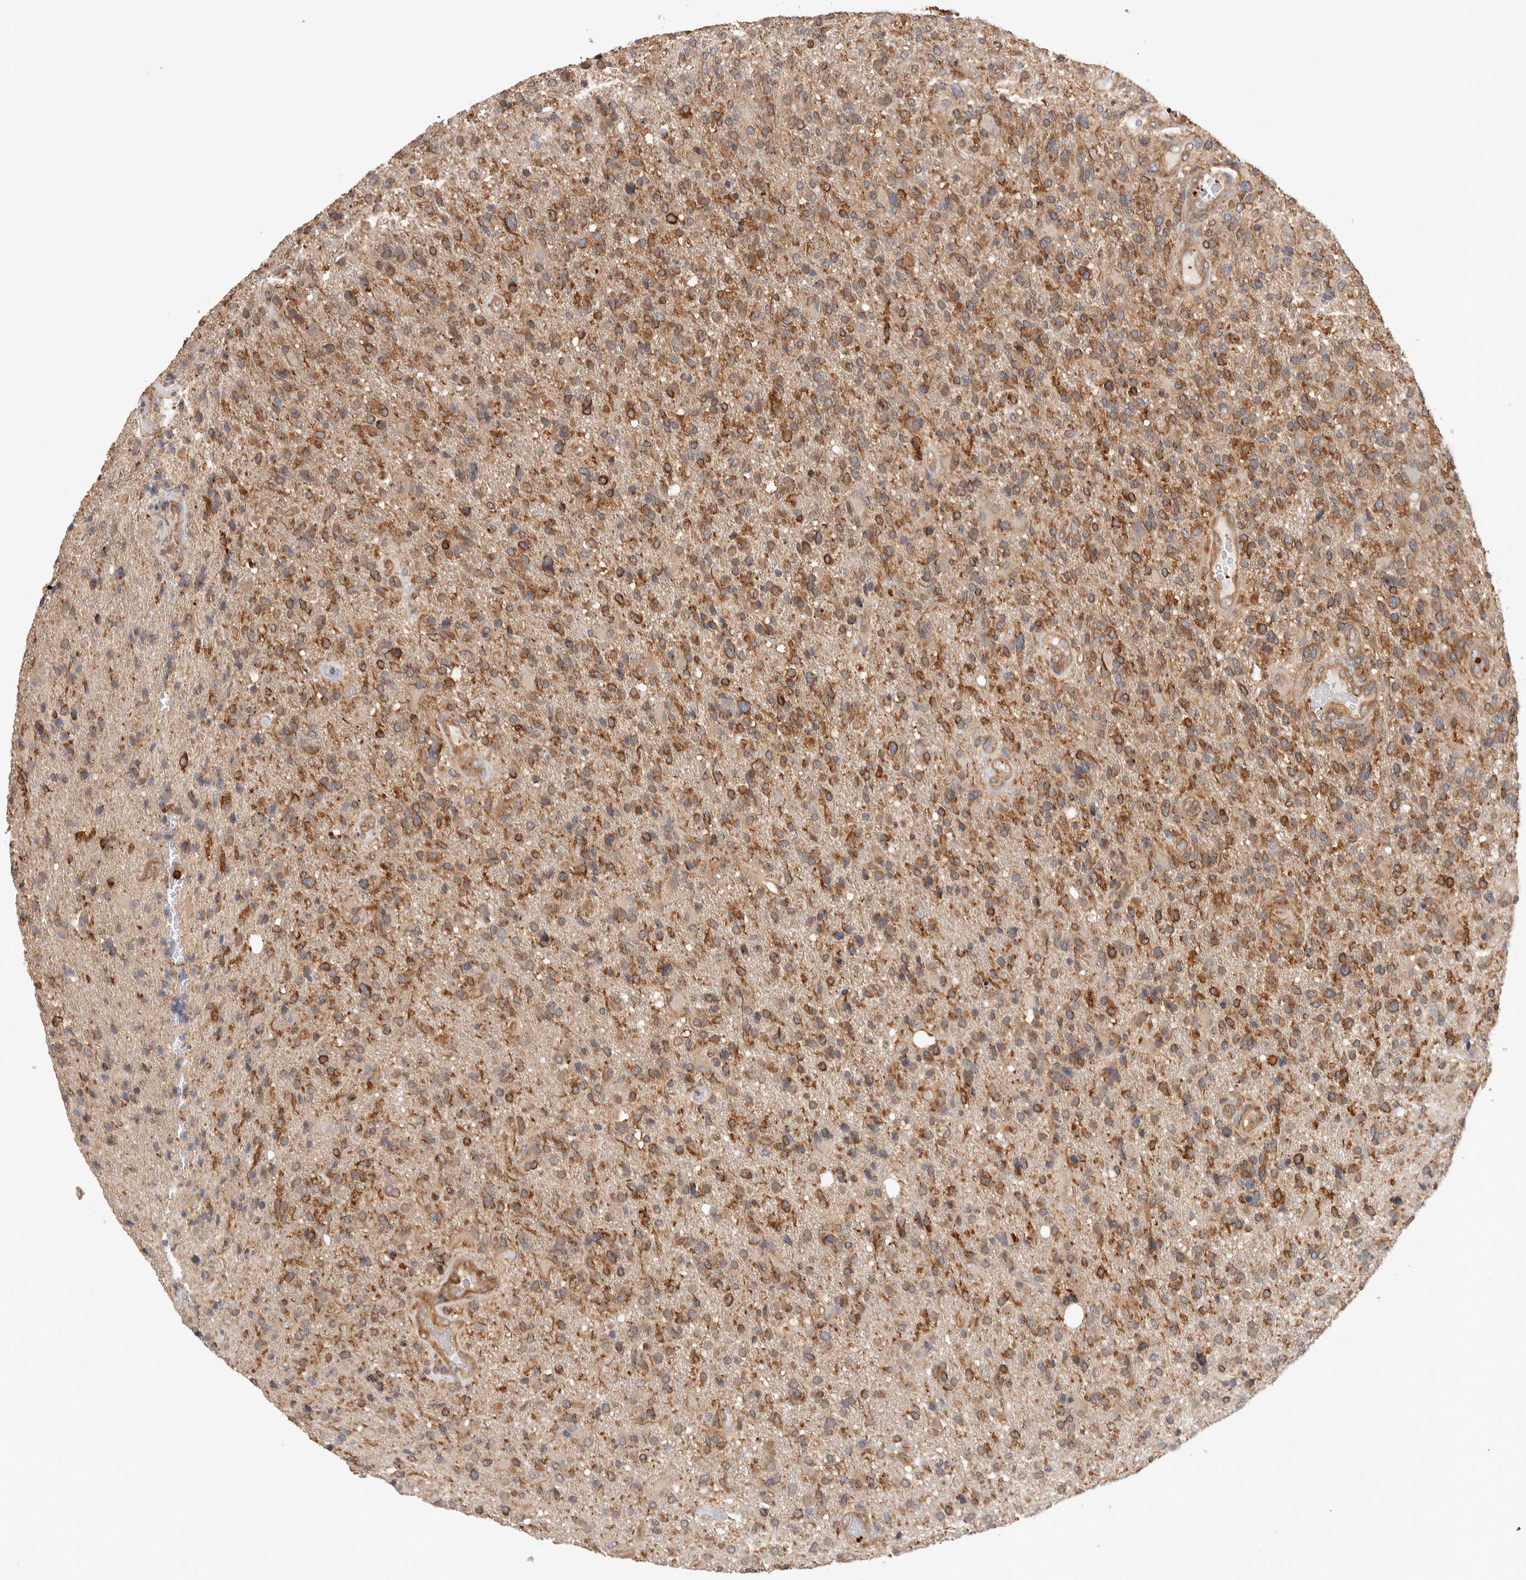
{"staining": {"intensity": "moderate", "quantity": ">75%", "location": "cytoplasmic/membranous"}, "tissue": "glioma", "cell_type": "Tumor cells", "image_type": "cancer", "snomed": [{"axis": "morphology", "description": "Glioma, malignant, High grade"}, {"axis": "topography", "description": "Brain"}], "caption": "Human high-grade glioma (malignant) stained for a protein (brown) shows moderate cytoplasmic/membranous positive staining in approximately >75% of tumor cells.", "gene": "DEPTOR", "patient": {"sex": "male", "age": 72}}